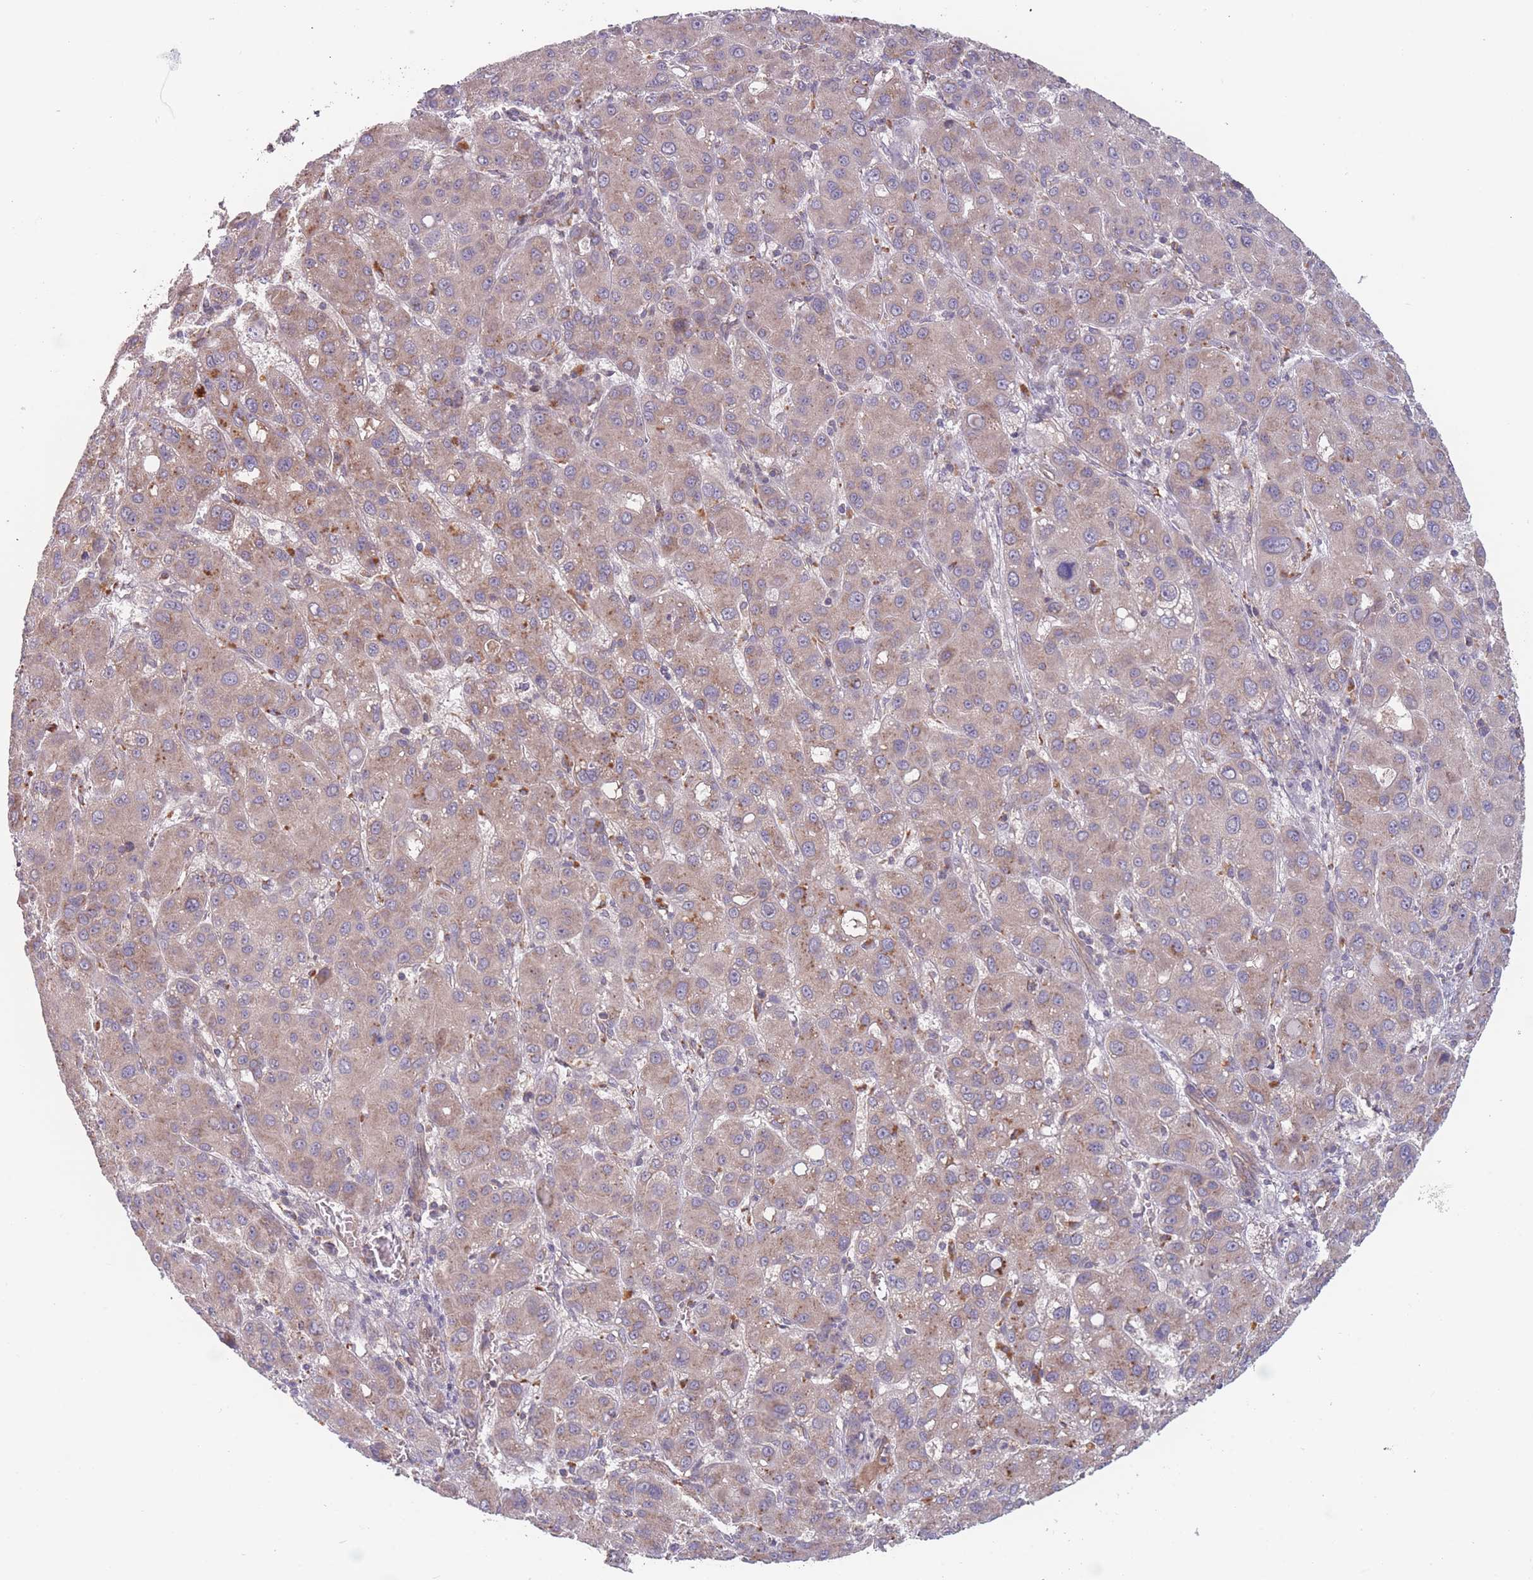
{"staining": {"intensity": "weak", "quantity": ">75%", "location": "cytoplasmic/membranous"}, "tissue": "liver cancer", "cell_type": "Tumor cells", "image_type": "cancer", "snomed": [{"axis": "morphology", "description": "Carcinoma, Hepatocellular, NOS"}, {"axis": "topography", "description": "Liver"}], "caption": "This photomicrograph demonstrates immunohistochemistry staining of human liver cancer (hepatocellular carcinoma), with low weak cytoplasmic/membranous expression in approximately >75% of tumor cells.", "gene": "ATP5MG", "patient": {"sex": "male", "age": 55}}